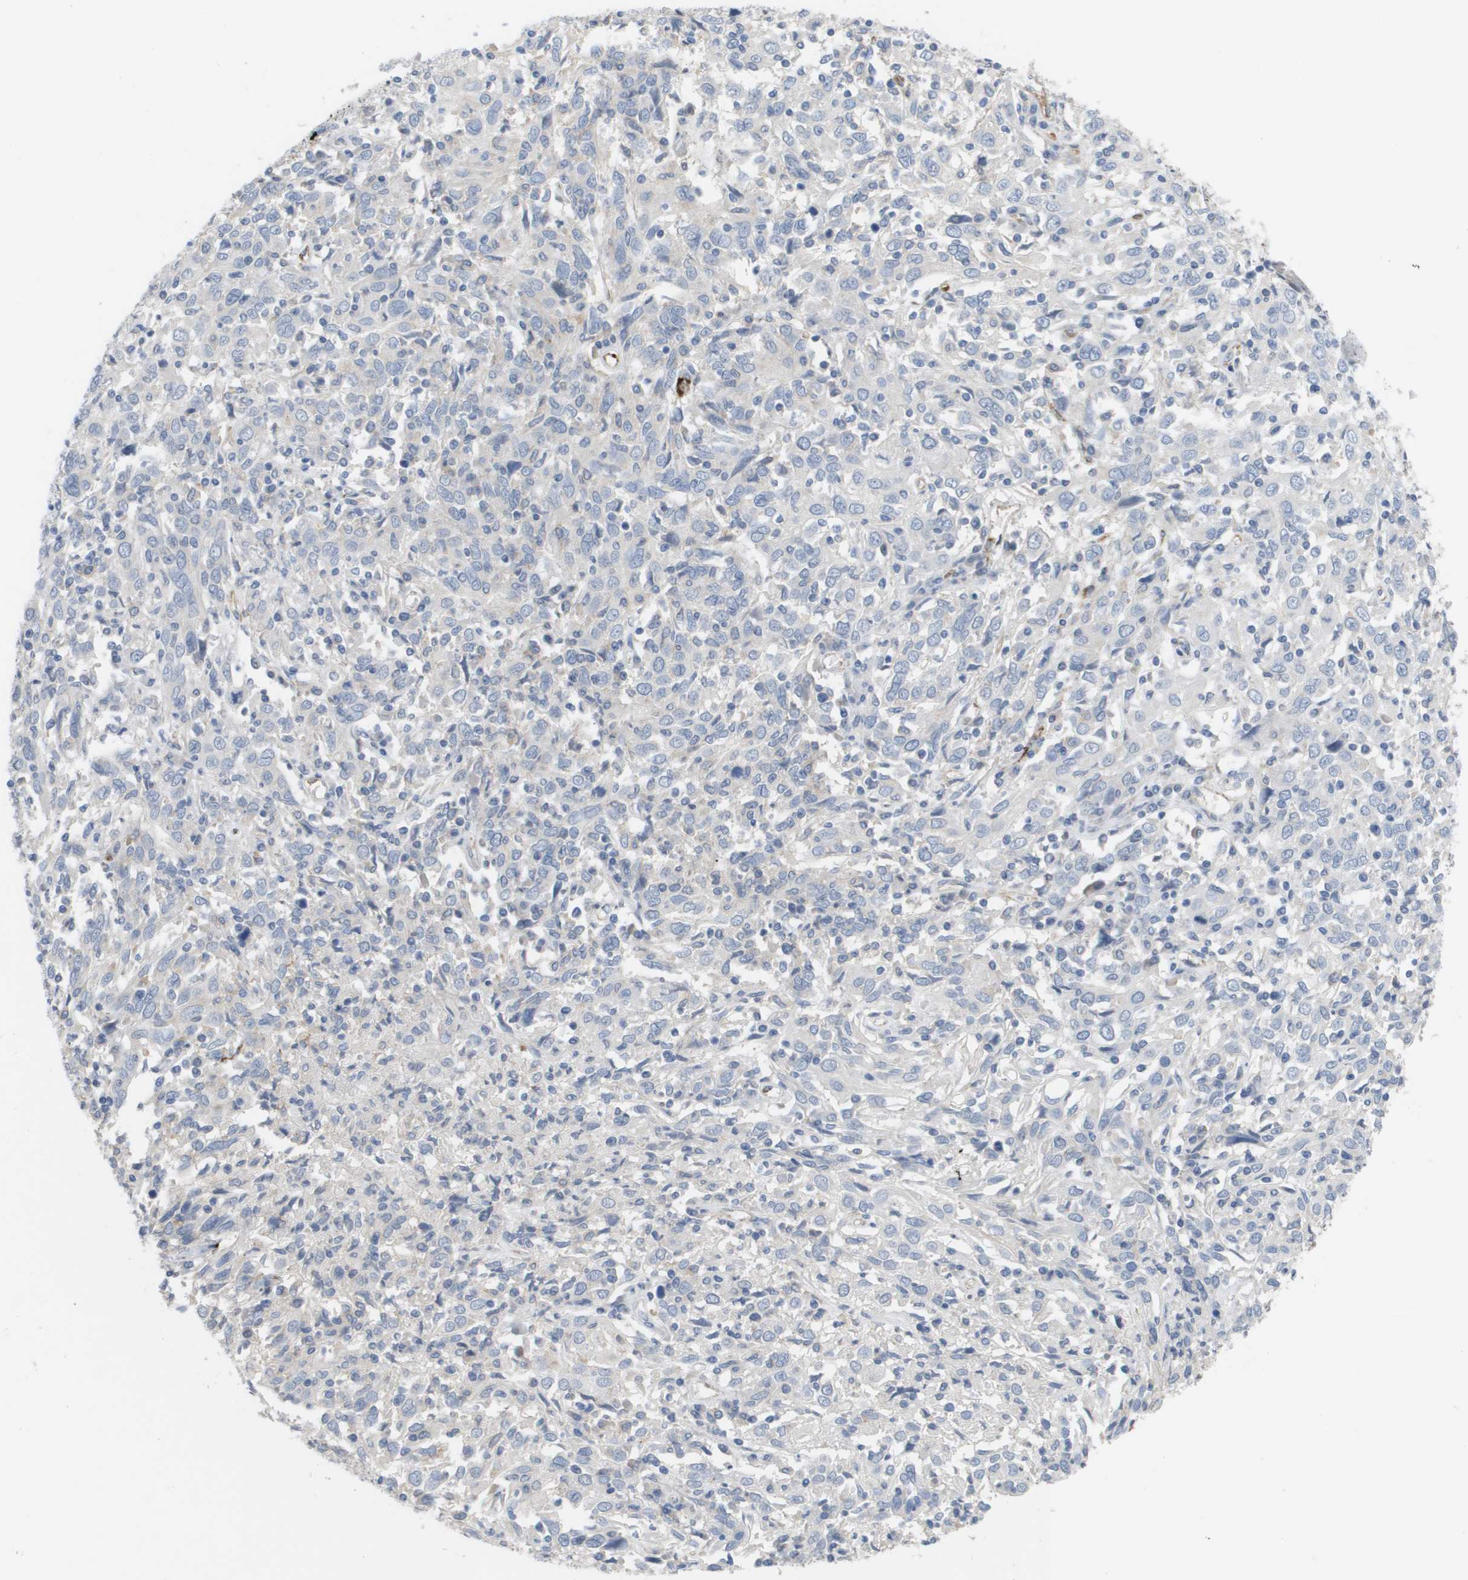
{"staining": {"intensity": "negative", "quantity": "none", "location": "none"}, "tissue": "cervical cancer", "cell_type": "Tumor cells", "image_type": "cancer", "snomed": [{"axis": "morphology", "description": "Squamous cell carcinoma, NOS"}, {"axis": "topography", "description": "Cervix"}], "caption": "High power microscopy image of an immunohistochemistry (IHC) photomicrograph of cervical squamous cell carcinoma, revealing no significant staining in tumor cells.", "gene": "ANGPT2", "patient": {"sex": "female", "age": 46}}